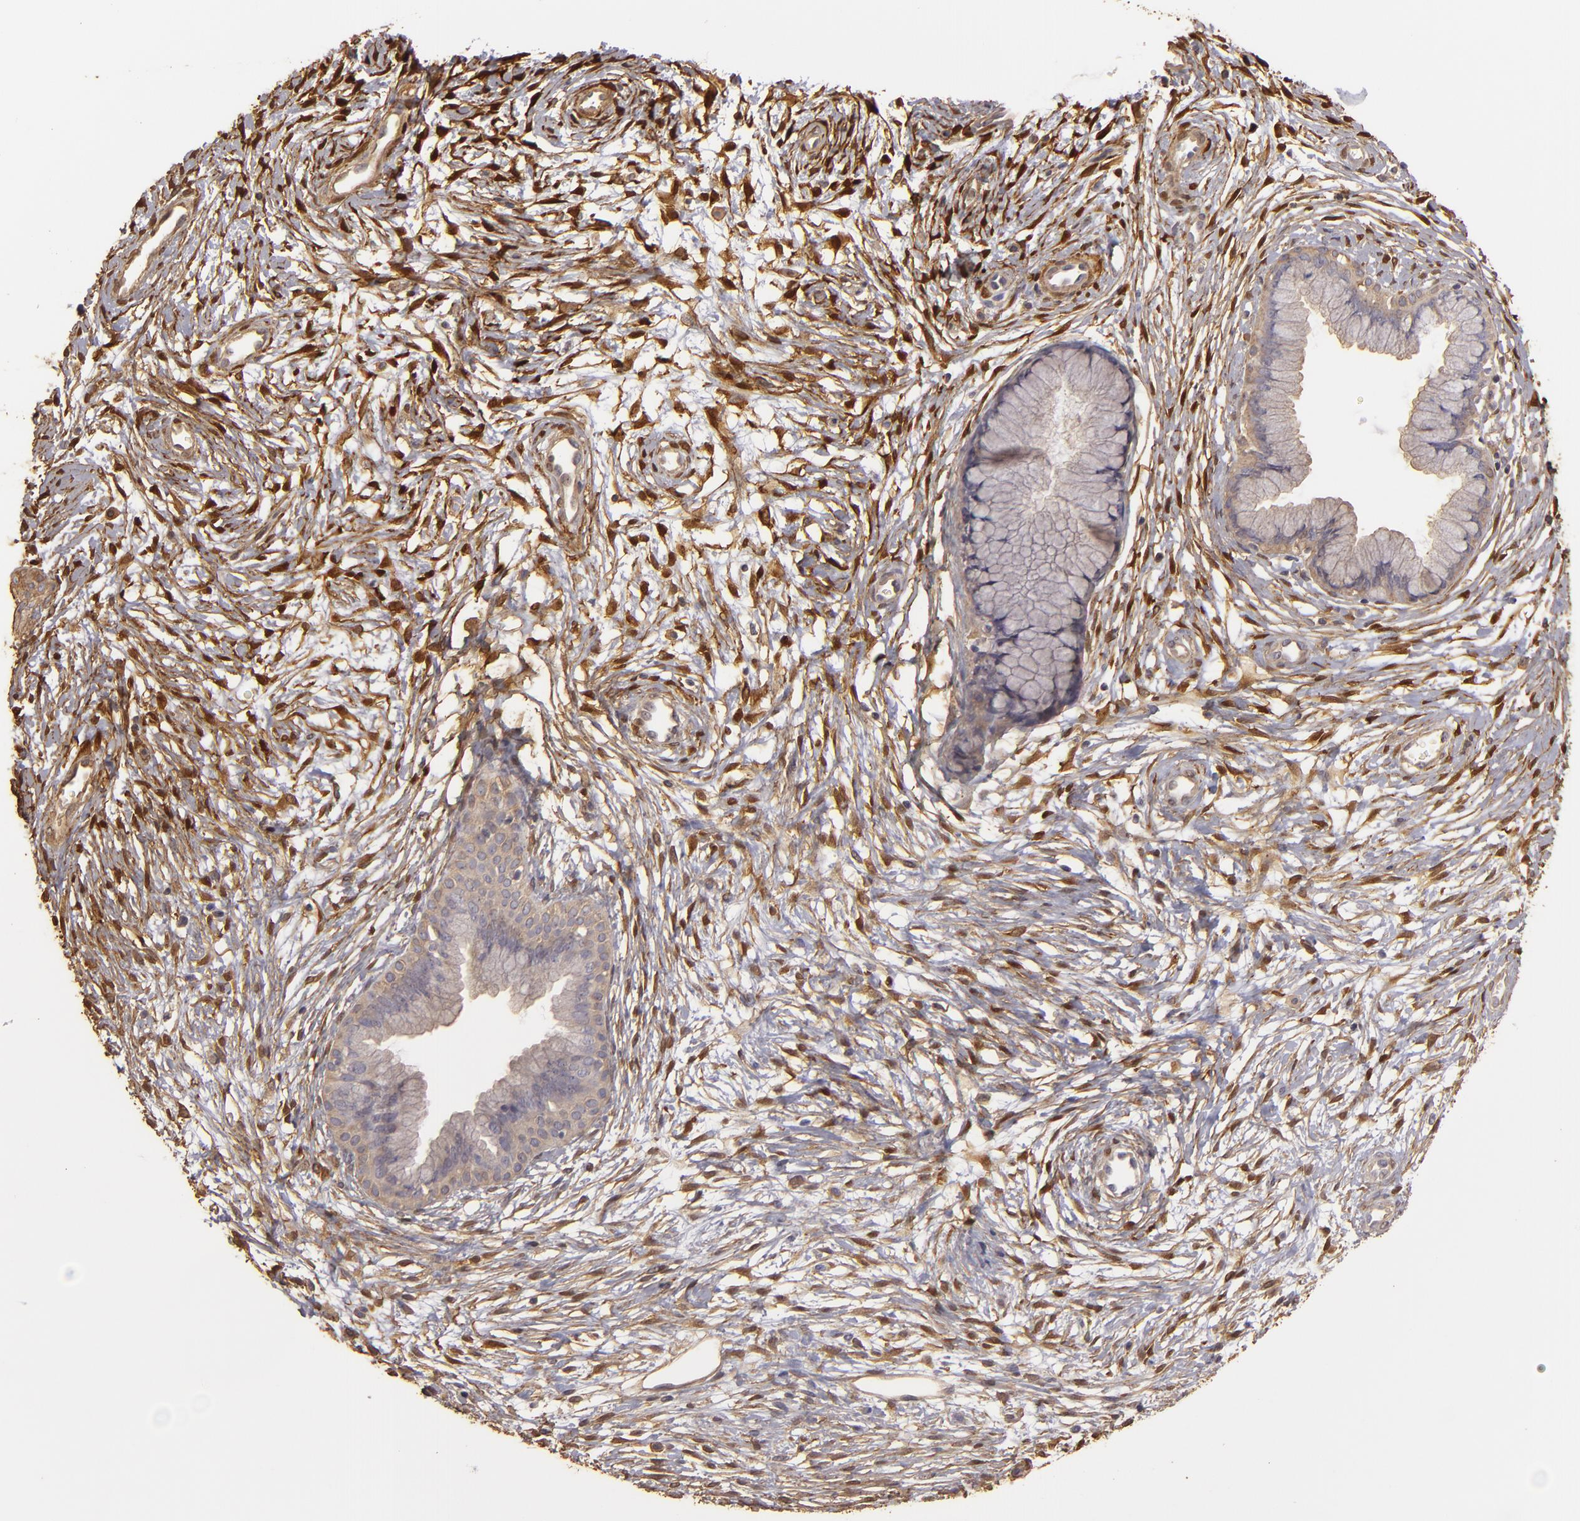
{"staining": {"intensity": "weak", "quantity": ">75%", "location": "cytoplasmic/membranous"}, "tissue": "cervix", "cell_type": "Glandular cells", "image_type": "normal", "snomed": [{"axis": "morphology", "description": "Normal tissue, NOS"}, {"axis": "topography", "description": "Cervix"}], "caption": "Immunohistochemical staining of benign human cervix reveals weak cytoplasmic/membranous protein expression in about >75% of glandular cells.", "gene": "HSPB6", "patient": {"sex": "female", "age": 39}}